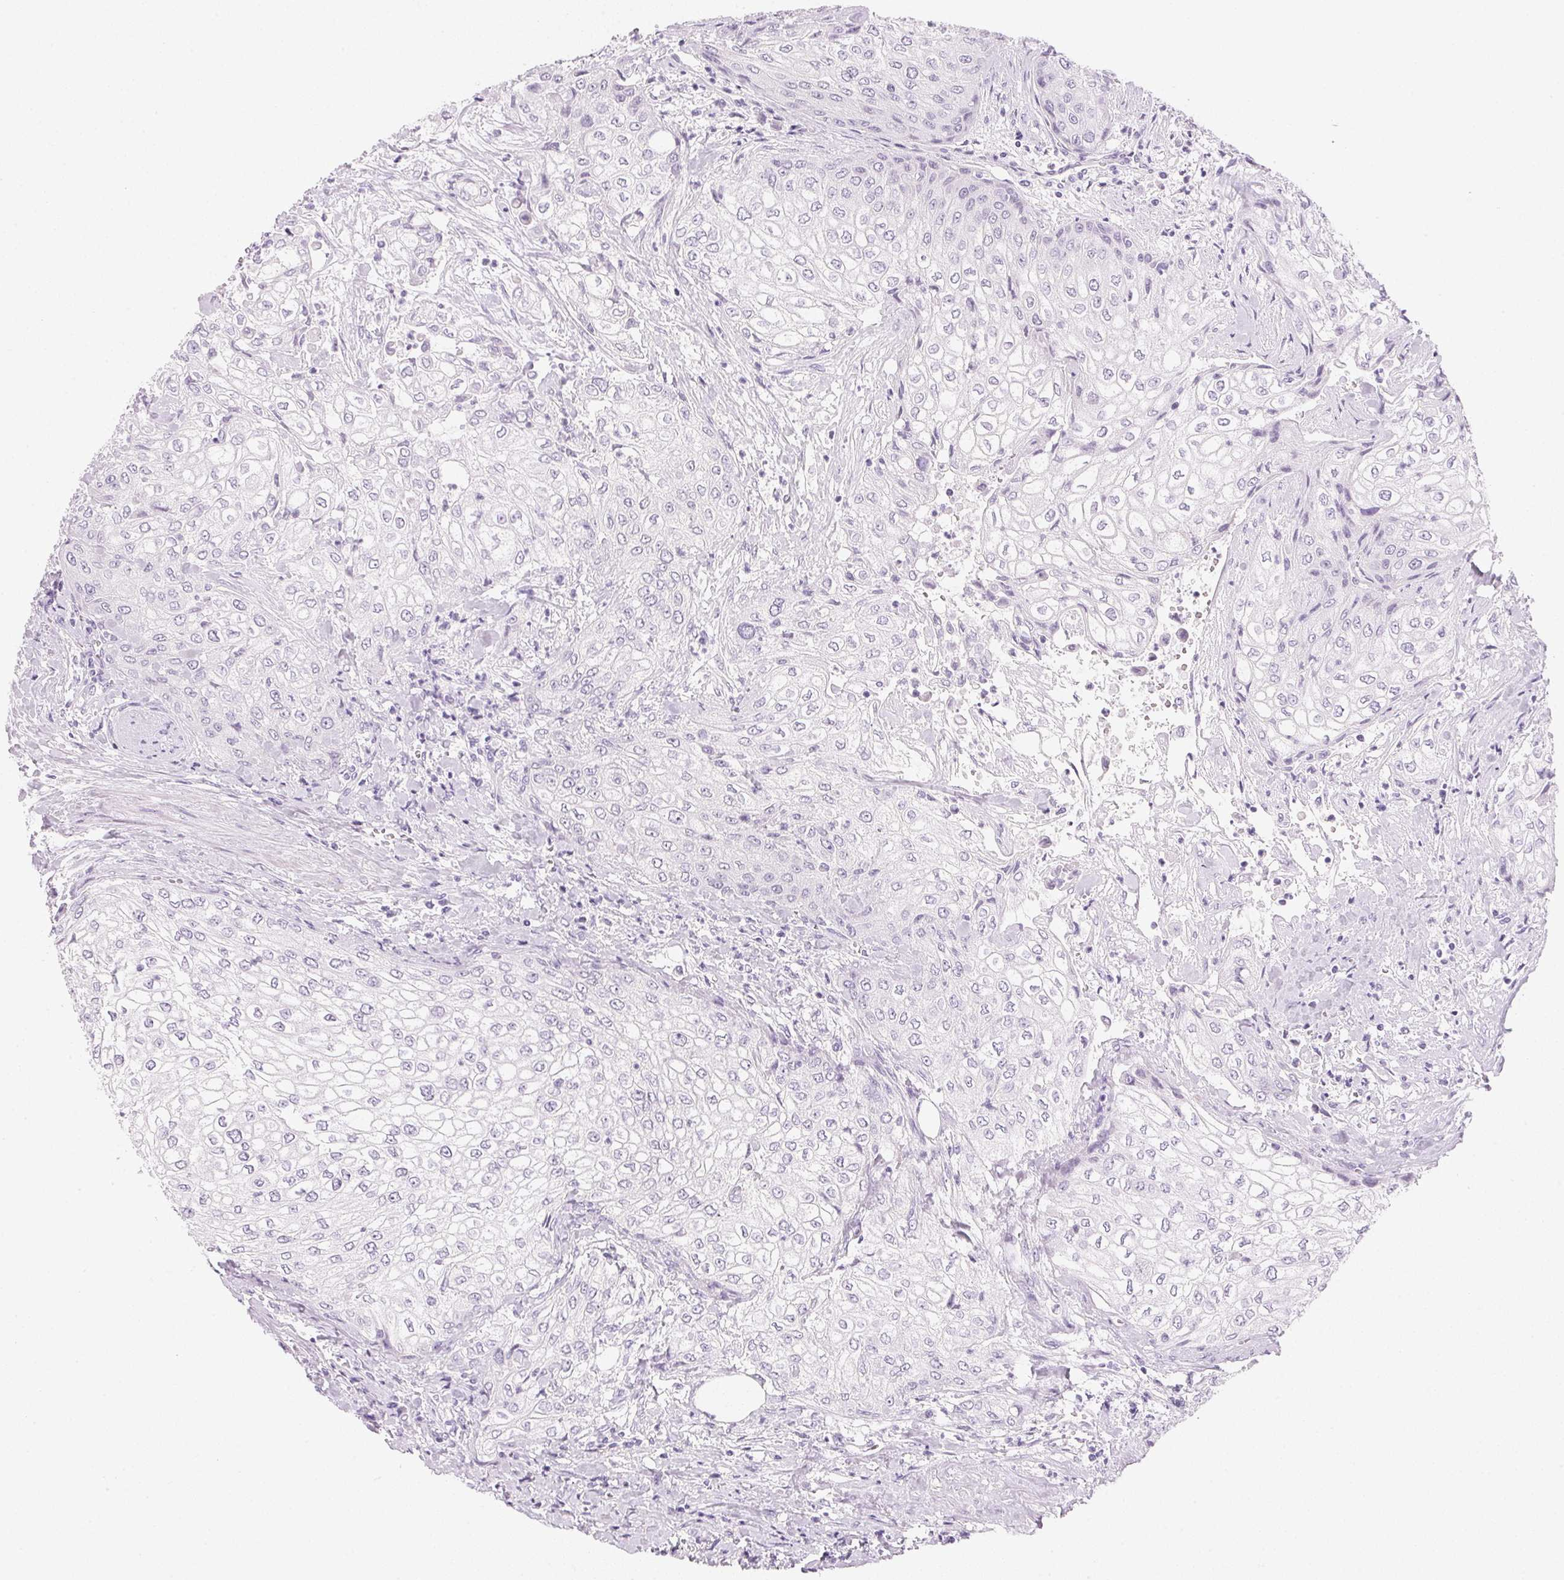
{"staining": {"intensity": "negative", "quantity": "none", "location": "none"}, "tissue": "urothelial cancer", "cell_type": "Tumor cells", "image_type": "cancer", "snomed": [{"axis": "morphology", "description": "Urothelial carcinoma, High grade"}, {"axis": "topography", "description": "Urinary bladder"}], "caption": "Urothelial cancer was stained to show a protein in brown. There is no significant staining in tumor cells. Nuclei are stained in blue.", "gene": "IGFBP1", "patient": {"sex": "male", "age": 62}}